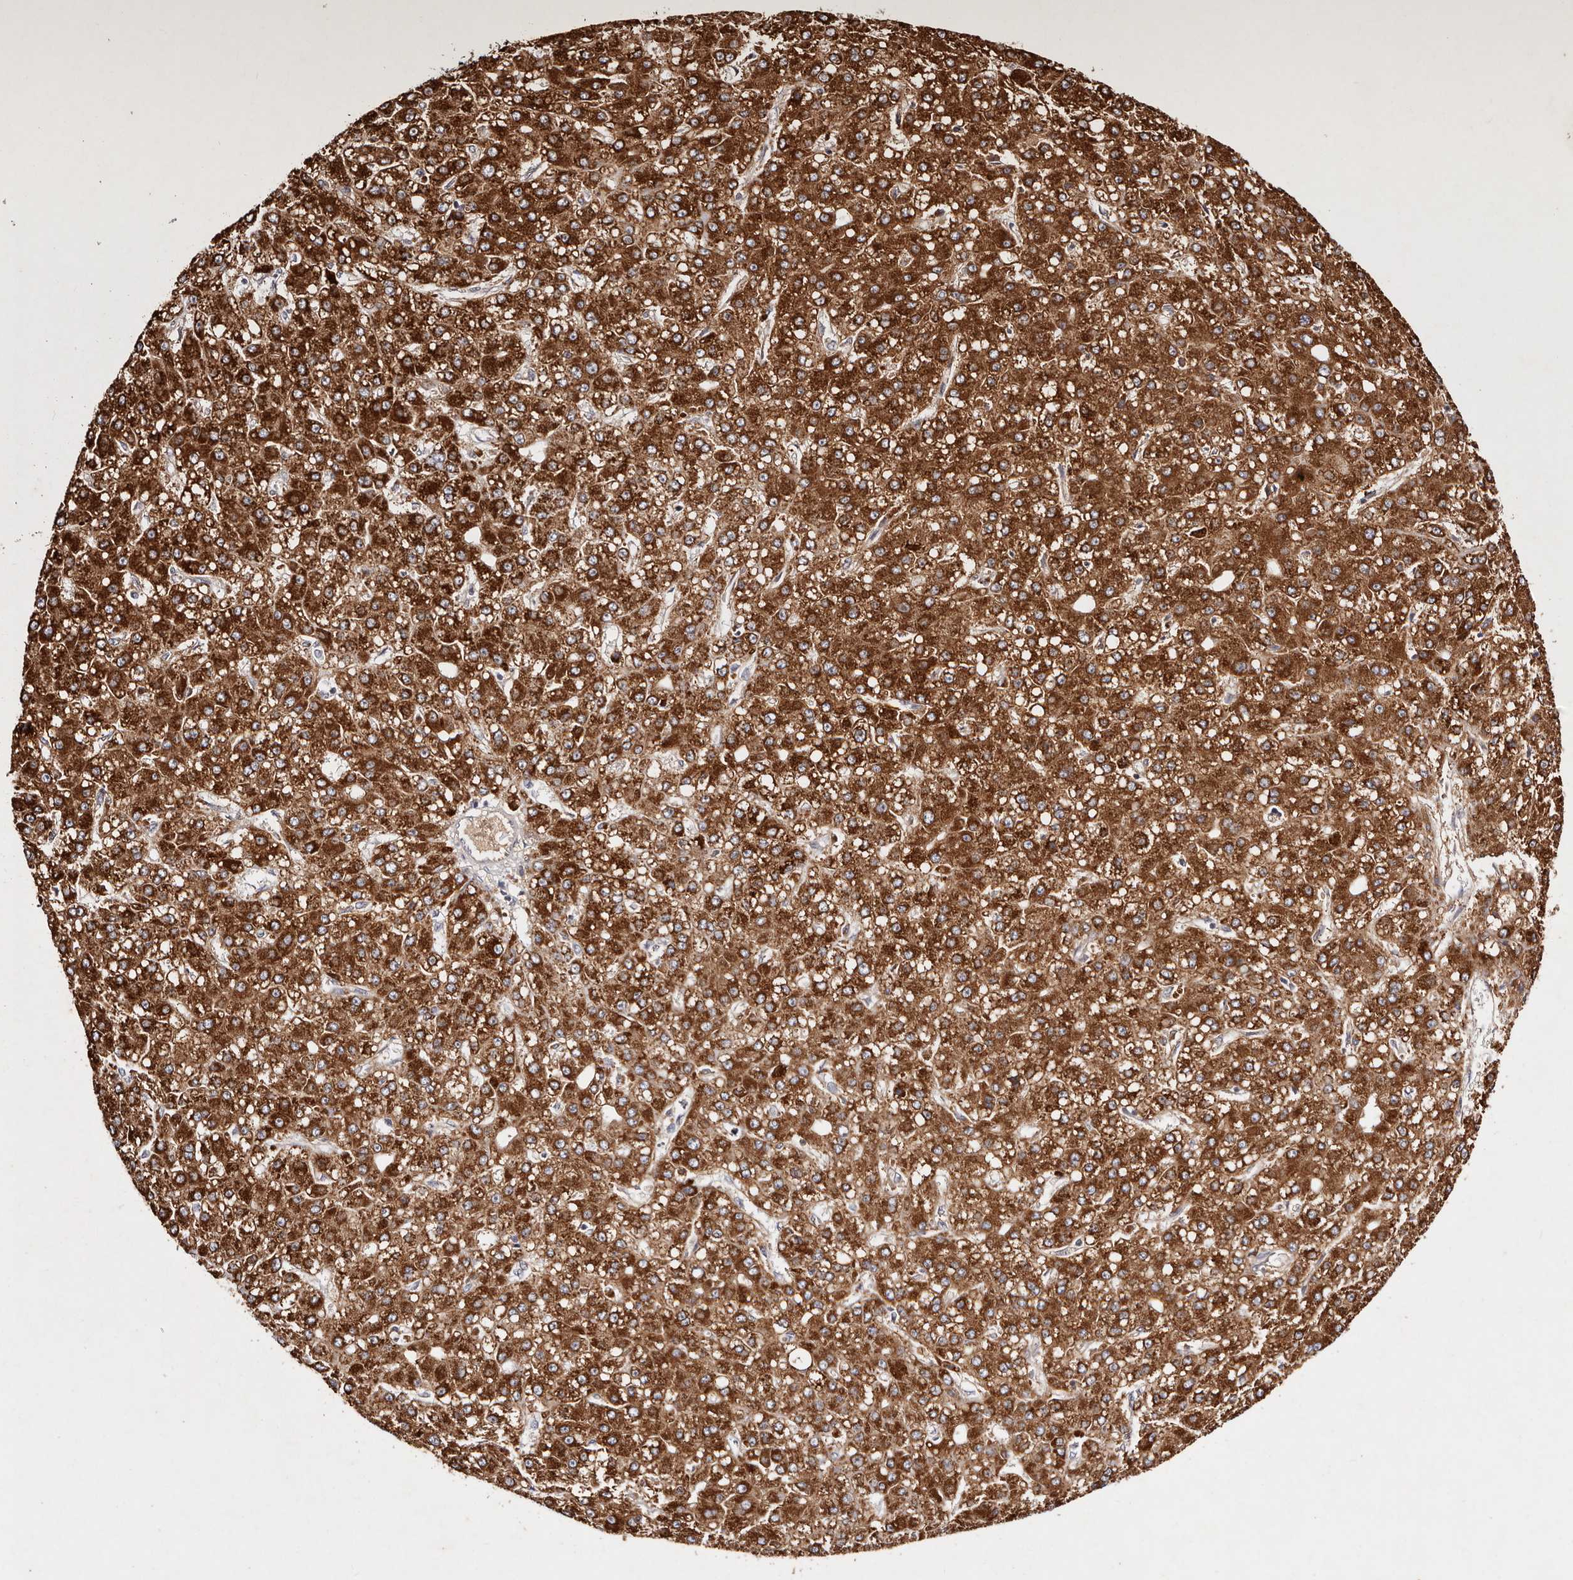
{"staining": {"intensity": "strong", "quantity": ">75%", "location": "cytoplasmic/membranous"}, "tissue": "liver cancer", "cell_type": "Tumor cells", "image_type": "cancer", "snomed": [{"axis": "morphology", "description": "Carcinoma, Hepatocellular, NOS"}, {"axis": "topography", "description": "Liver"}], "caption": "A histopathology image showing strong cytoplasmic/membranous positivity in about >75% of tumor cells in liver hepatocellular carcinoma, as visualized by brown immunohistochemical staining.", "gene": "TSC2", "patient": {"sex": "male", "age": 67}}